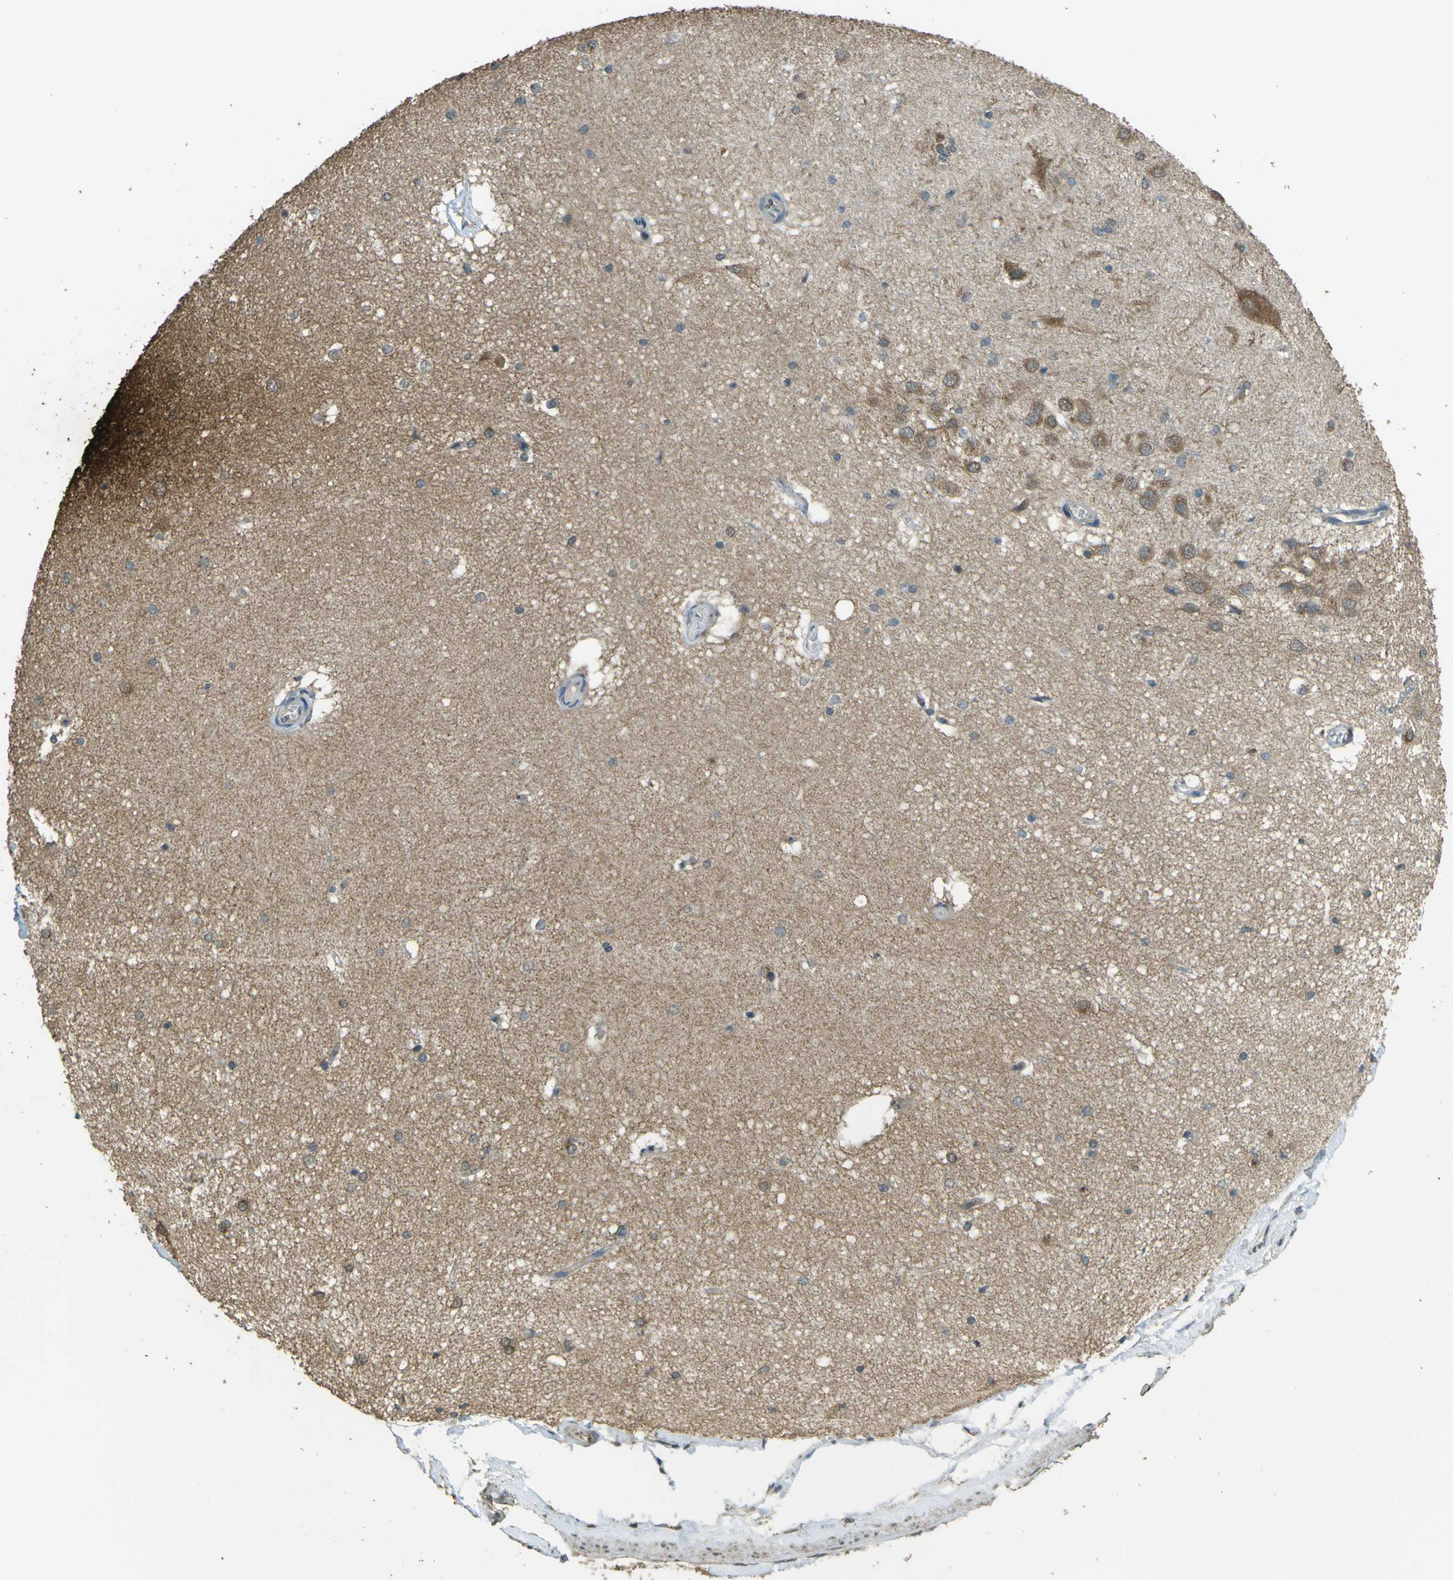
{"staining": {"intensity": "weak", "quantity": "<25%", "location": "cytoplasmic/membranous"}, "tissue": "hippocampus", "cell_type": "Glial cells", "image_type": "normal", "snomed": [{"axis": "morphology", "description": "Normal tissue, NOS"}, {"axis": "topography", "description": "Hippocampus"}], "caption": "Image shows no protein positivity in glial cells of benign hippocampus.", "gene": "GOLGA1", "patient": {"sex": "female", "age": 19}}